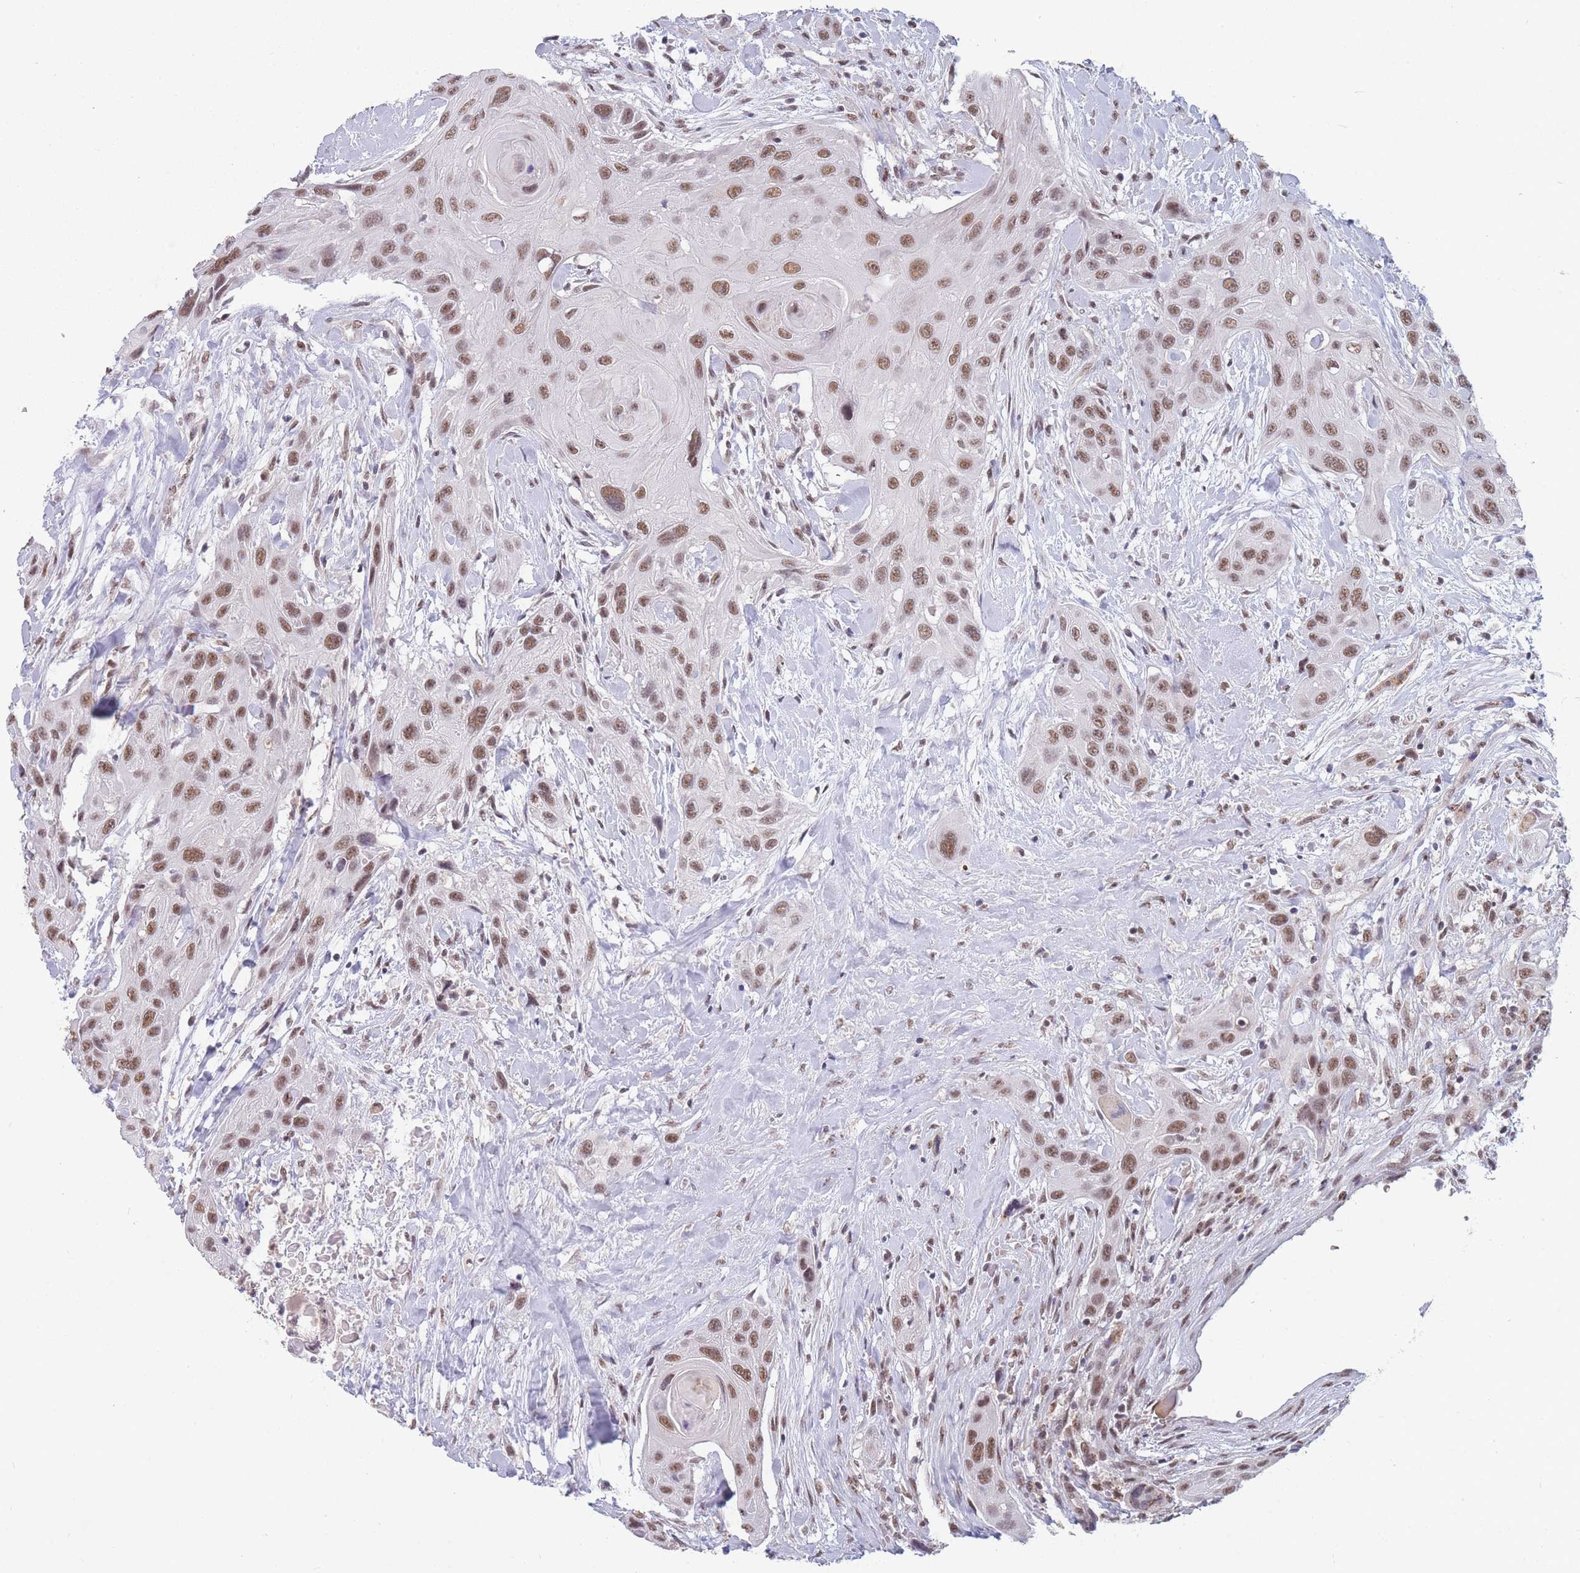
{"staining": {"intensity": "moderate", "quantity": ">75%", "location": "nuclear"}, "tissue": "head and neck cancer", "cell_type": "Tumor cells", "image_type": "cancer", "snomed": [{"axis": "morphology", "description": "Squamous cell carcinoma, NOS"}, {"axis": "topography", "description": "Head-Neck"}], "caption": "Brown immunohistochemical staining in human head and neck cancer (squamous cell carcinoma) displays moderate nuclear staining in about >75% of tumor cells.", "gene": "SNRPA1", "patient": {"sex": "male", "age": 81}}